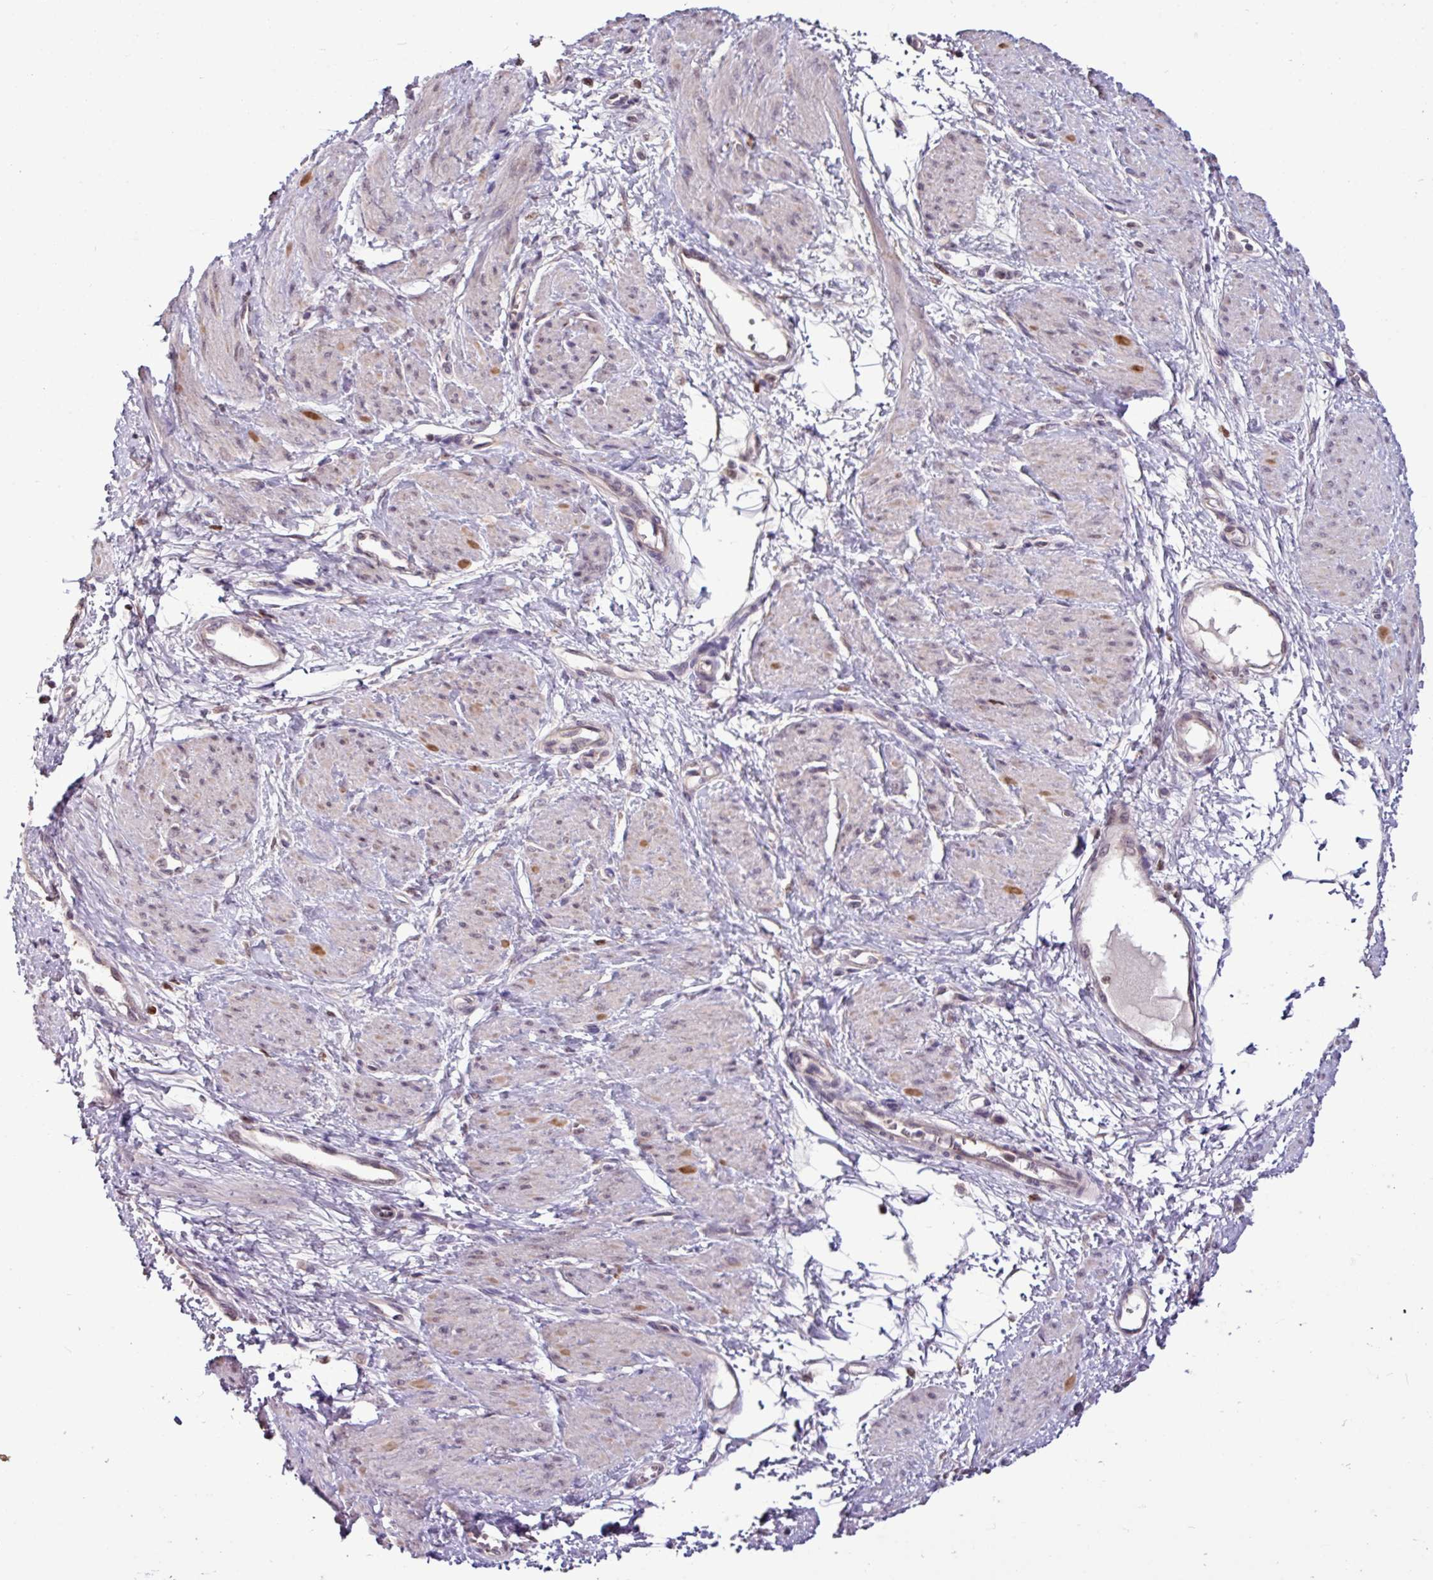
{"staining": {"intensity": "negative", "quantity": "none", "location": "none"}, "tissue": "smooth muscle", "cell_type": "Smooth muscle cells", "image_type": "normal", "snomed": [{"axis": "morphology", "description": "Normal tissue, NOS"}, {"axis": "topography", "description": "Smooth muscle"}, {"axis": "topography", "description": "Uterus"}], "caption": "Normal smooth muscle was stained to show a protein in brown. There is no significant positivity in smooth muscle cells. (Brightfield microscopy of DAB immunohistochemistry at high magnification).", "gene": "SKIC2", "patient": {"sex": "female", "age": 39}}